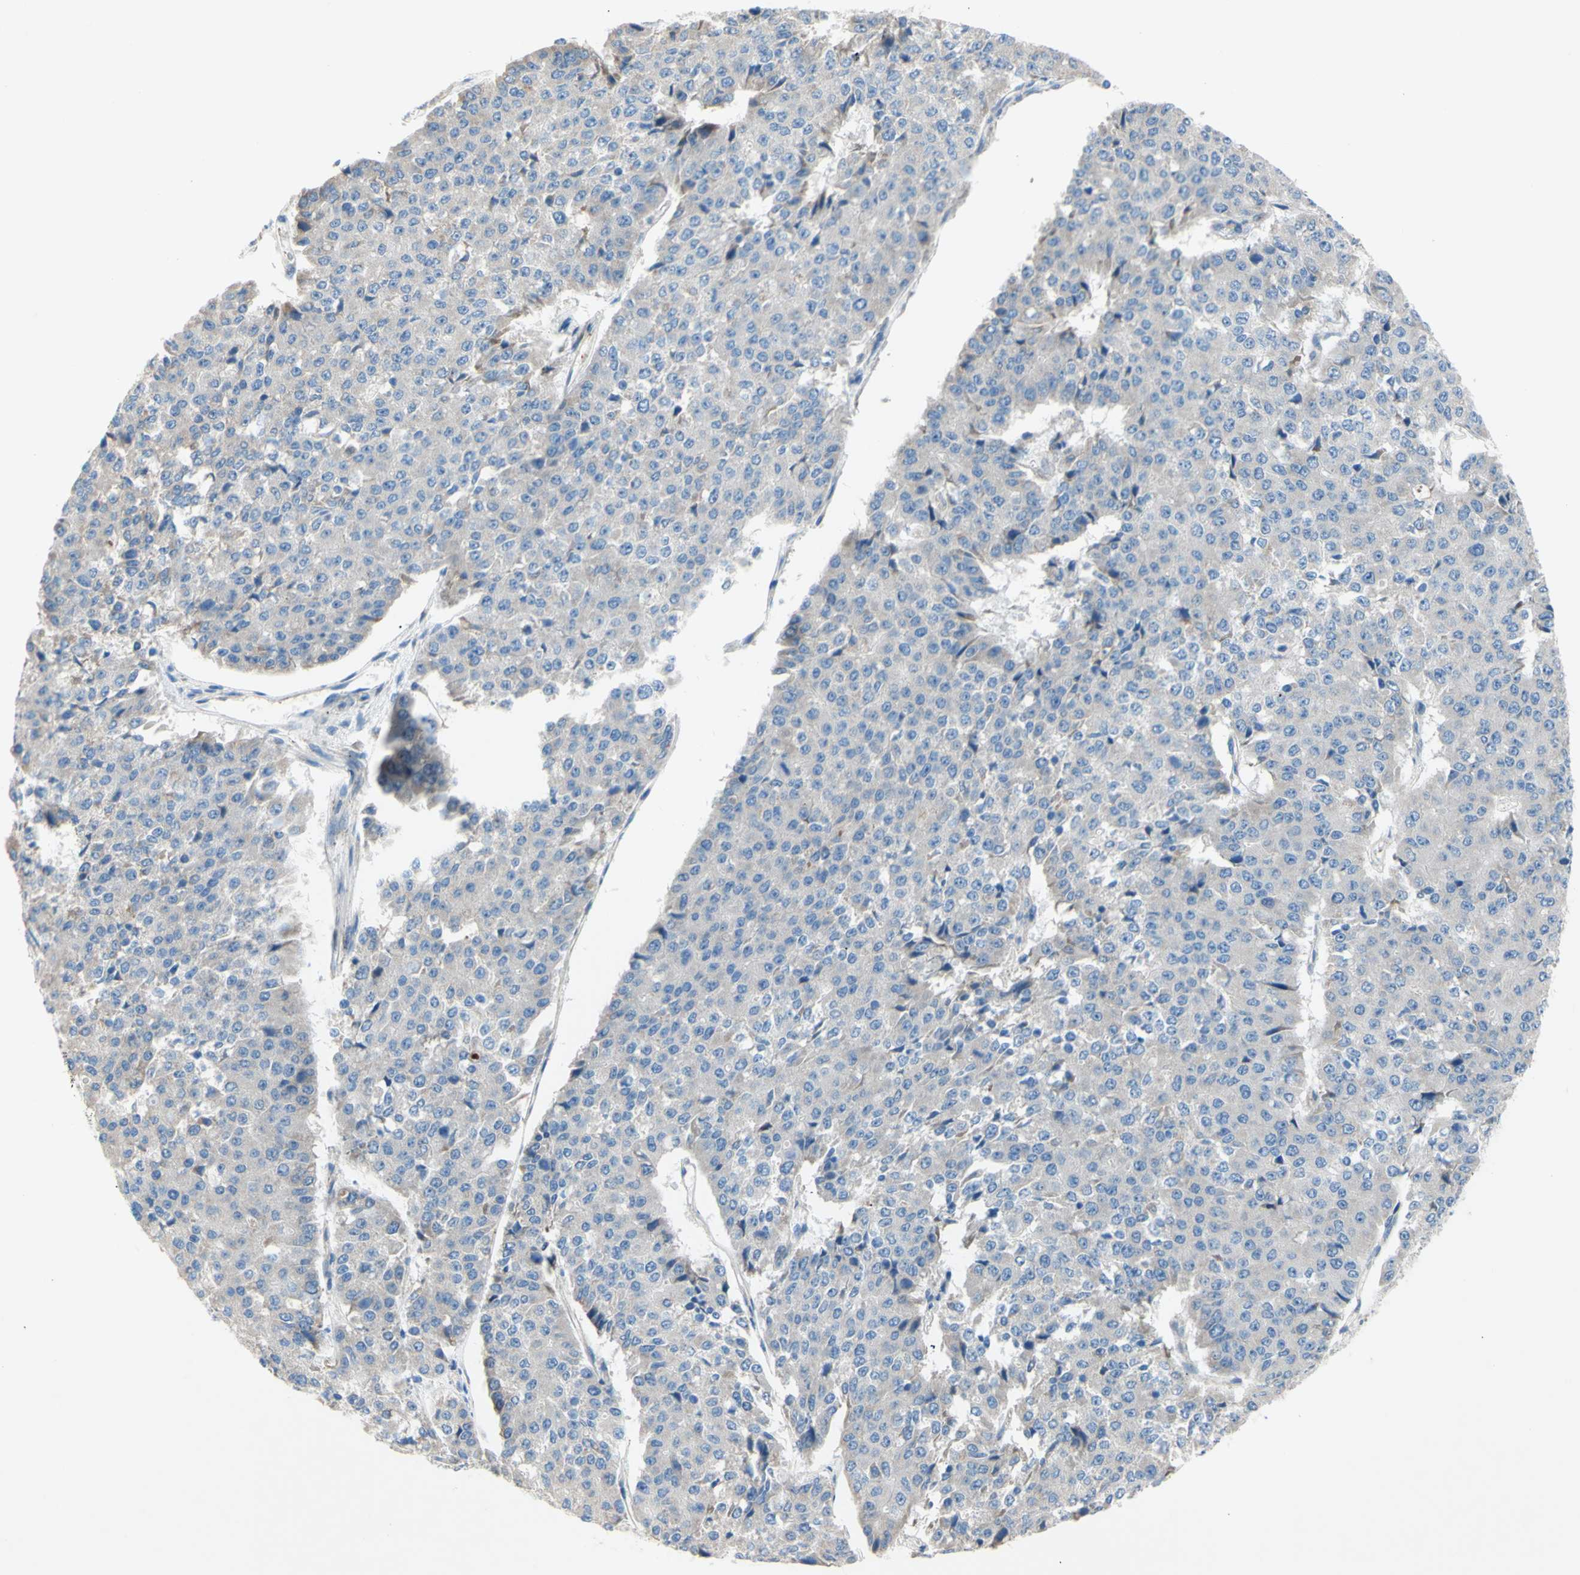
{"staining": {"intensity": "negative", "quantity": "none", "location": "none"}, "tissue": "pancreatic cancer", "cell_type": "Tumor cells", "image_type": "cancer", "snomed": [{"axis": "morphology", "description": "Adenocarcinoma, NOS"}, {"axis": "topography", "description": "Pancreas"}], "caption": "Tumor cells show no significant protein expression in pancreatic cancer (adenocarcinoma). (Brightfield microscopy of DAB (3,3'-diaminobenzidine) immunohistochemistry (IHC) at high magnification).", "gene": "TMIGD2", "patient": {"sex": "male", "age": 50}}